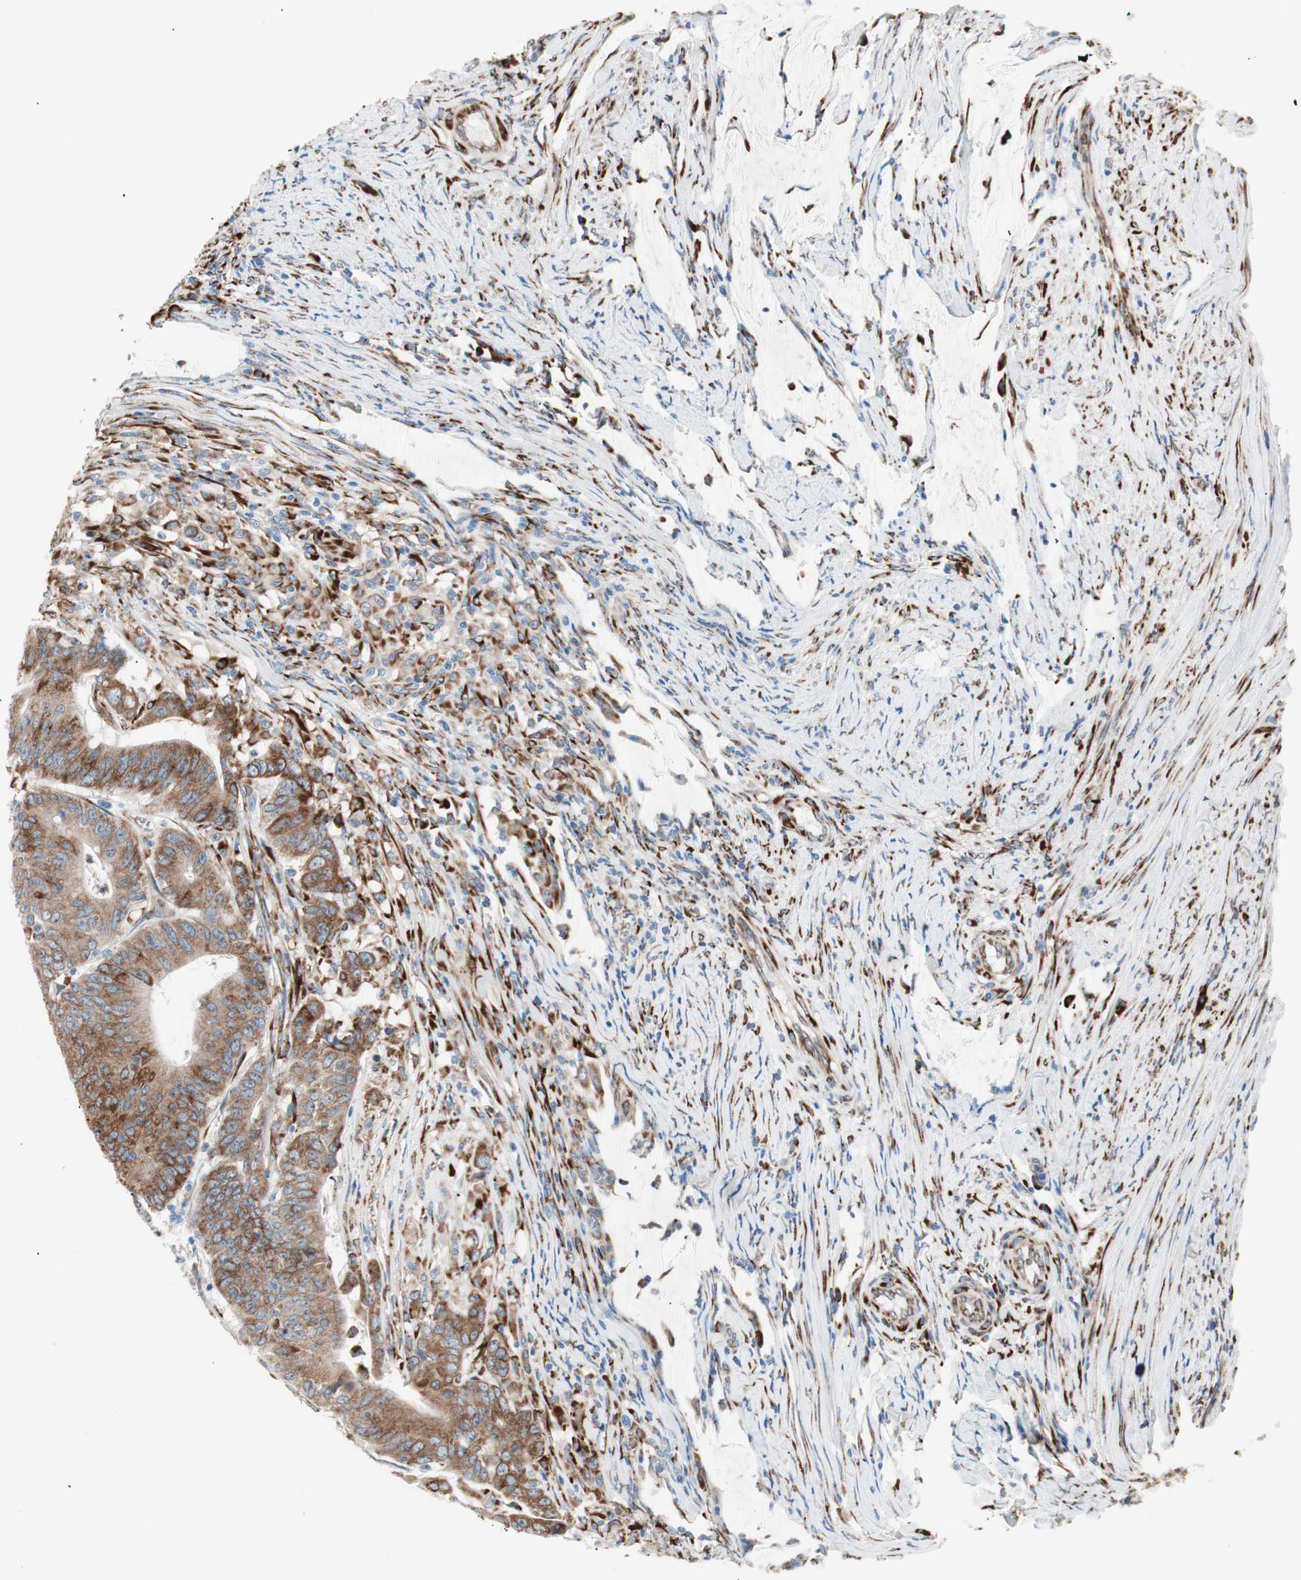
{"staining": {"intensity": "moderate", "quantity": ">75%", "location": "cytoplasmic/membranous"}, "tissue": "colorectal cancer", "cell_type": "Tumor cells", "image_type": "cancer", "snomed": [{"axis": "morphology", "description": "Adenocarcinoma, NOS"}, {"axis": "topography", "description": "Colon"}], "caption": "Protein analysis of colorectal cancer (adenocarcinoma) tissue demonstrates moderate cytoplasmic/membranous staining in about >75% of tumor cells. (IHC, brightfield microscopy, high magnification).", "gene": "P4HTM", "patient": {"sex": "male", "age": 45}}